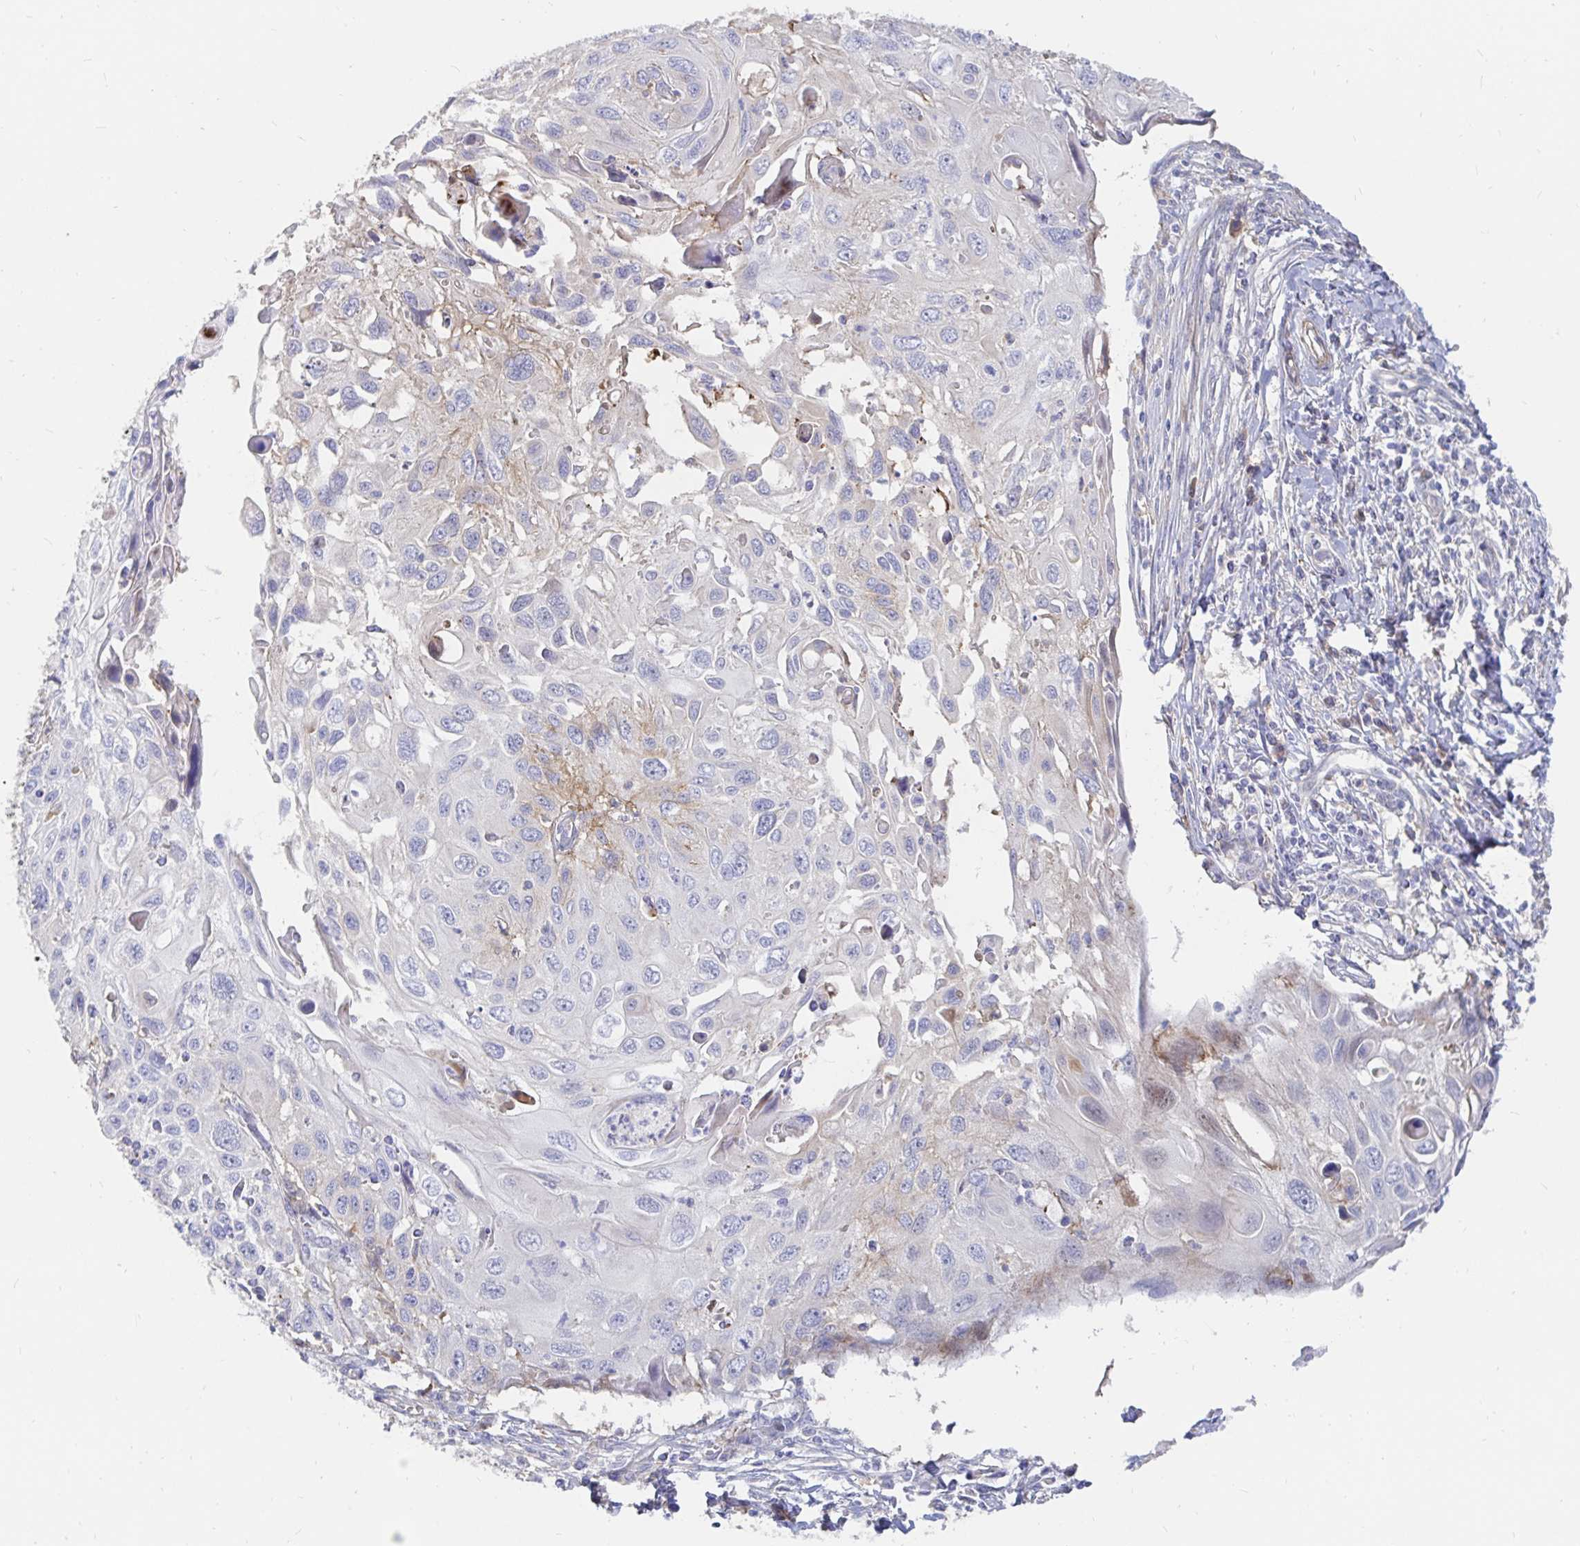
{"staining": {"intensity": "negative", "quantity": "none", "location": "none"}, "tissue": "cervical cancer", "cell_type": "Tumor cells", "image_type": "cancer", "snomed": [{"axis": "morphology", "description": "Squamous cell carcinoma, NOS"}, {"axis": "topography", "description": "Cervix"}], "caption": "Protein analysis of cervical cancer exhibits no significant staining in tumor cells. The staining was performed using DAB to visualize the protein expression in brown, while the nuclei were stained in blue with hematoxylin (Magnification: 20x).", "gene": "KCTD19", "patient": {"sex": "female", "age": 70}}